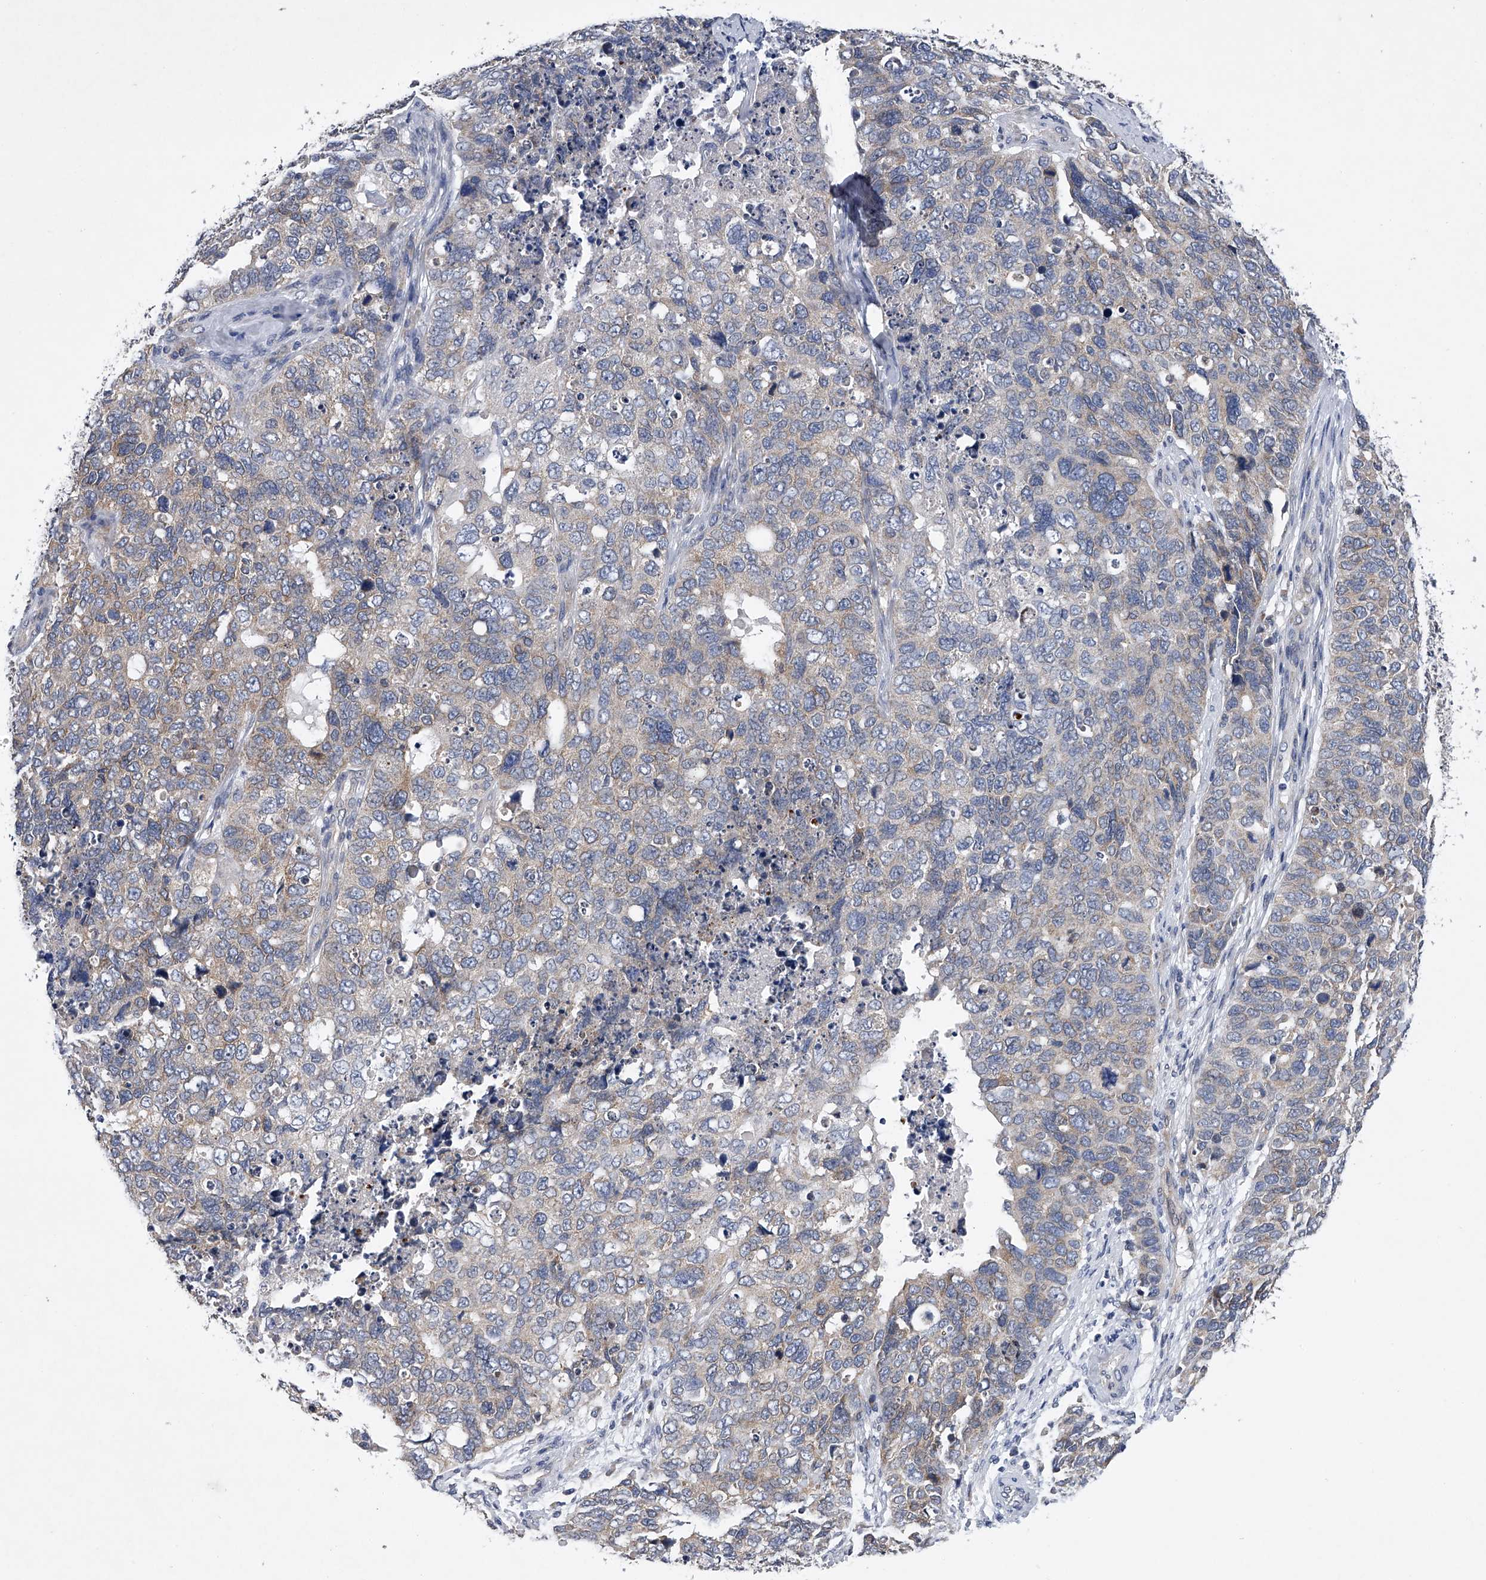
{"staining": {"intensity": "weak", "quantity": "25%-75%", "location": "cytoplasmic/membranous"}, "tissue": "cervical cancer", "cell_type": "Tumor cells", "image_type": "cancer", "snomed": [{"axis": "morphology", "description": "Squamous cell carcinoma, NOS"}, {"axis": "topography", "description": "Cervix"}], "caption": "There is low levels of weak cytoplasmic/membranous positivity in tumor cells of cervical cancer (squamous cell carcinoma), as demonstrated by immunohistochemical staining (brown color).", "gene": "RNF5", "patient": {"sex": "female", "age": 63}}